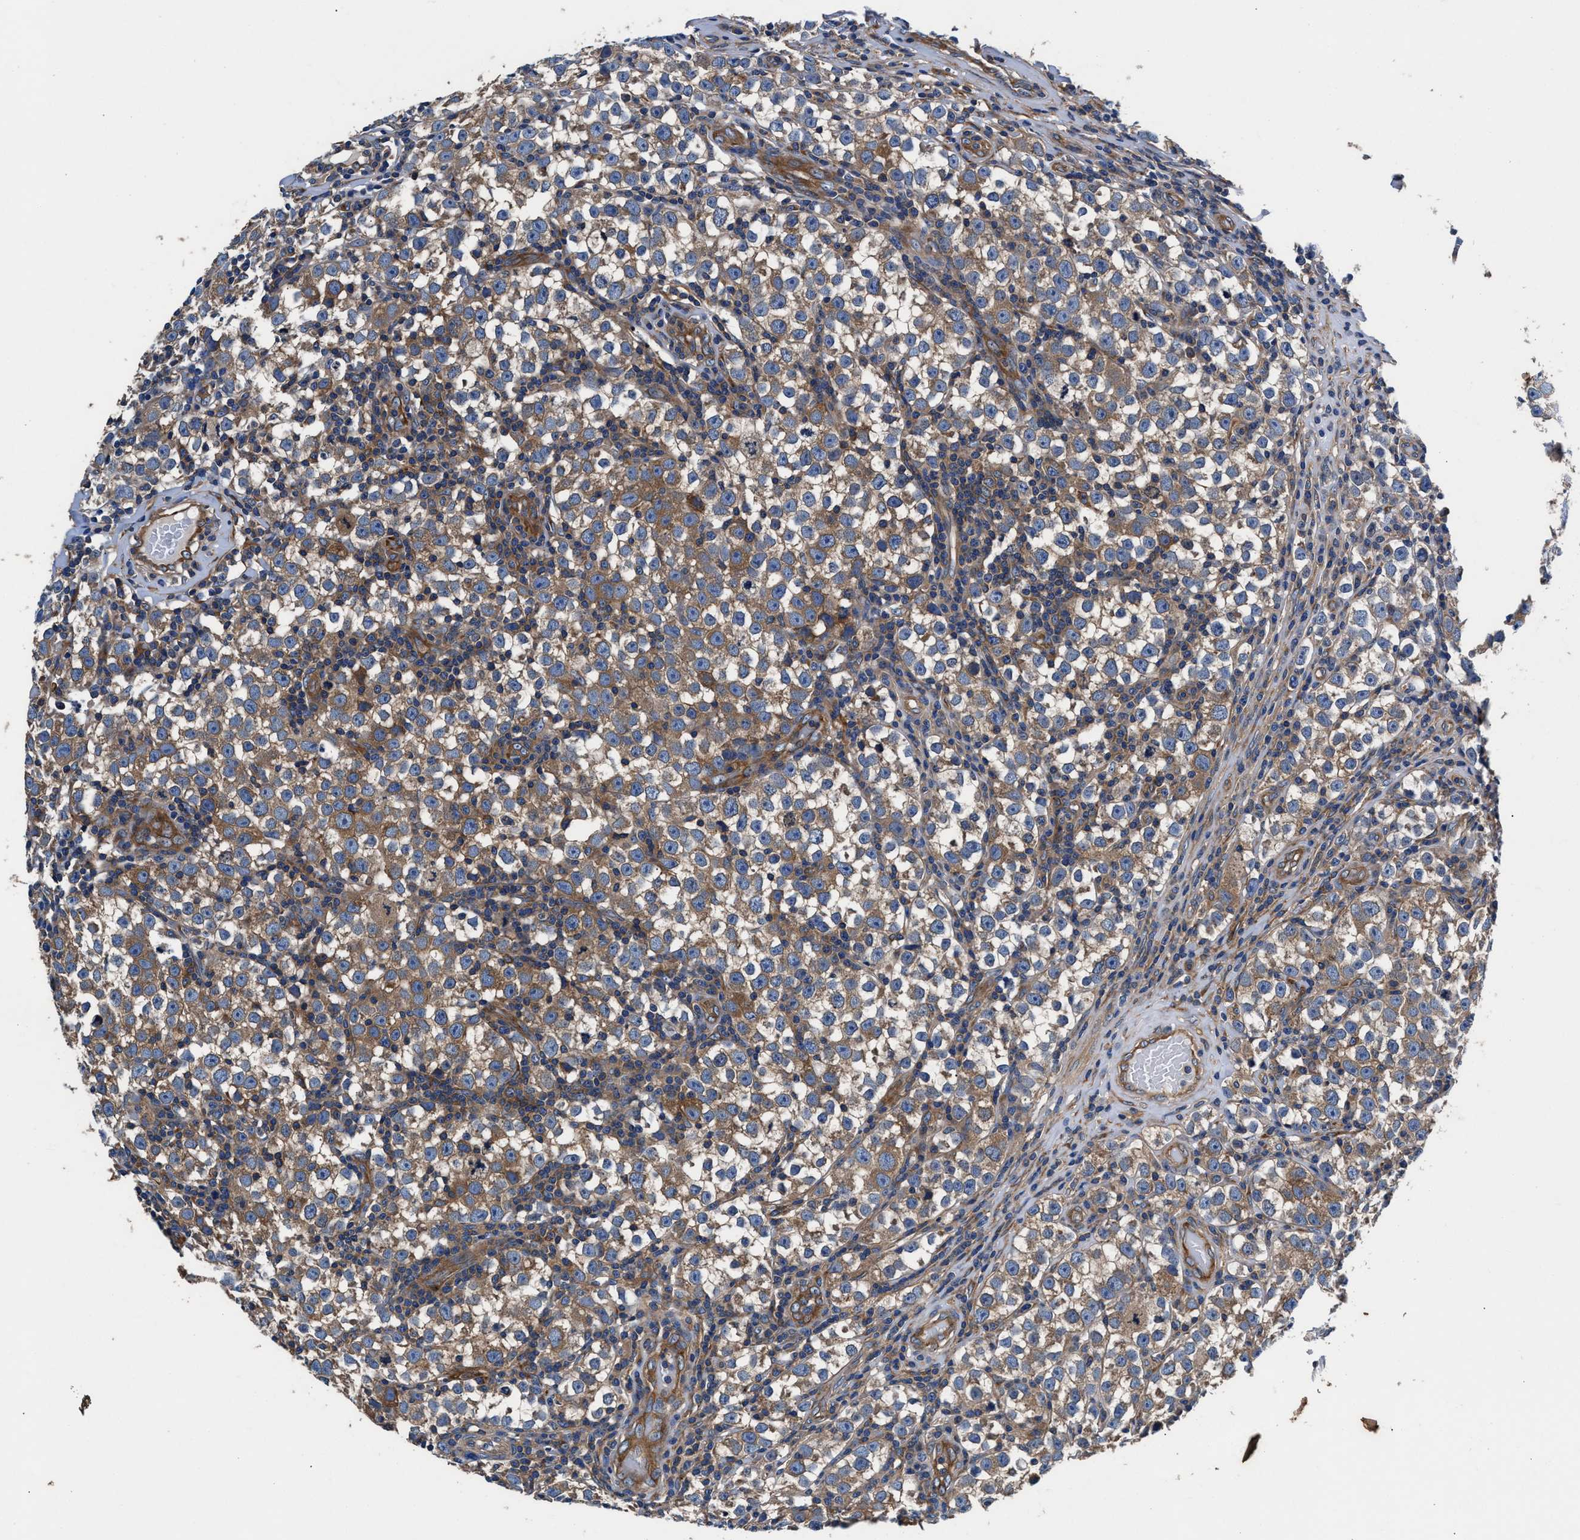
{"staining": {"intensity": "moderate", "quantity": ">75%", "location": "cytoplasmic/membranous"}, "tissue": "testis cancer", "cell_type": "Tumor cells", "image_type": "cancer", "snomed": [{"axis": "morphology", "description": "Normal tissue, NOS"}, {"axis": "morphology", "description": "Seminoma, NOS"}, {"axis": "topography", "description": "Testis"}], "caption": "Human testis seminoma stained with a brown dye shows moderate cytoplasmic/membranous positive positivity in about >75% of tumor cells.", "gene": "SH3GL1", "patient": {"sex": "male", "age": 43}}